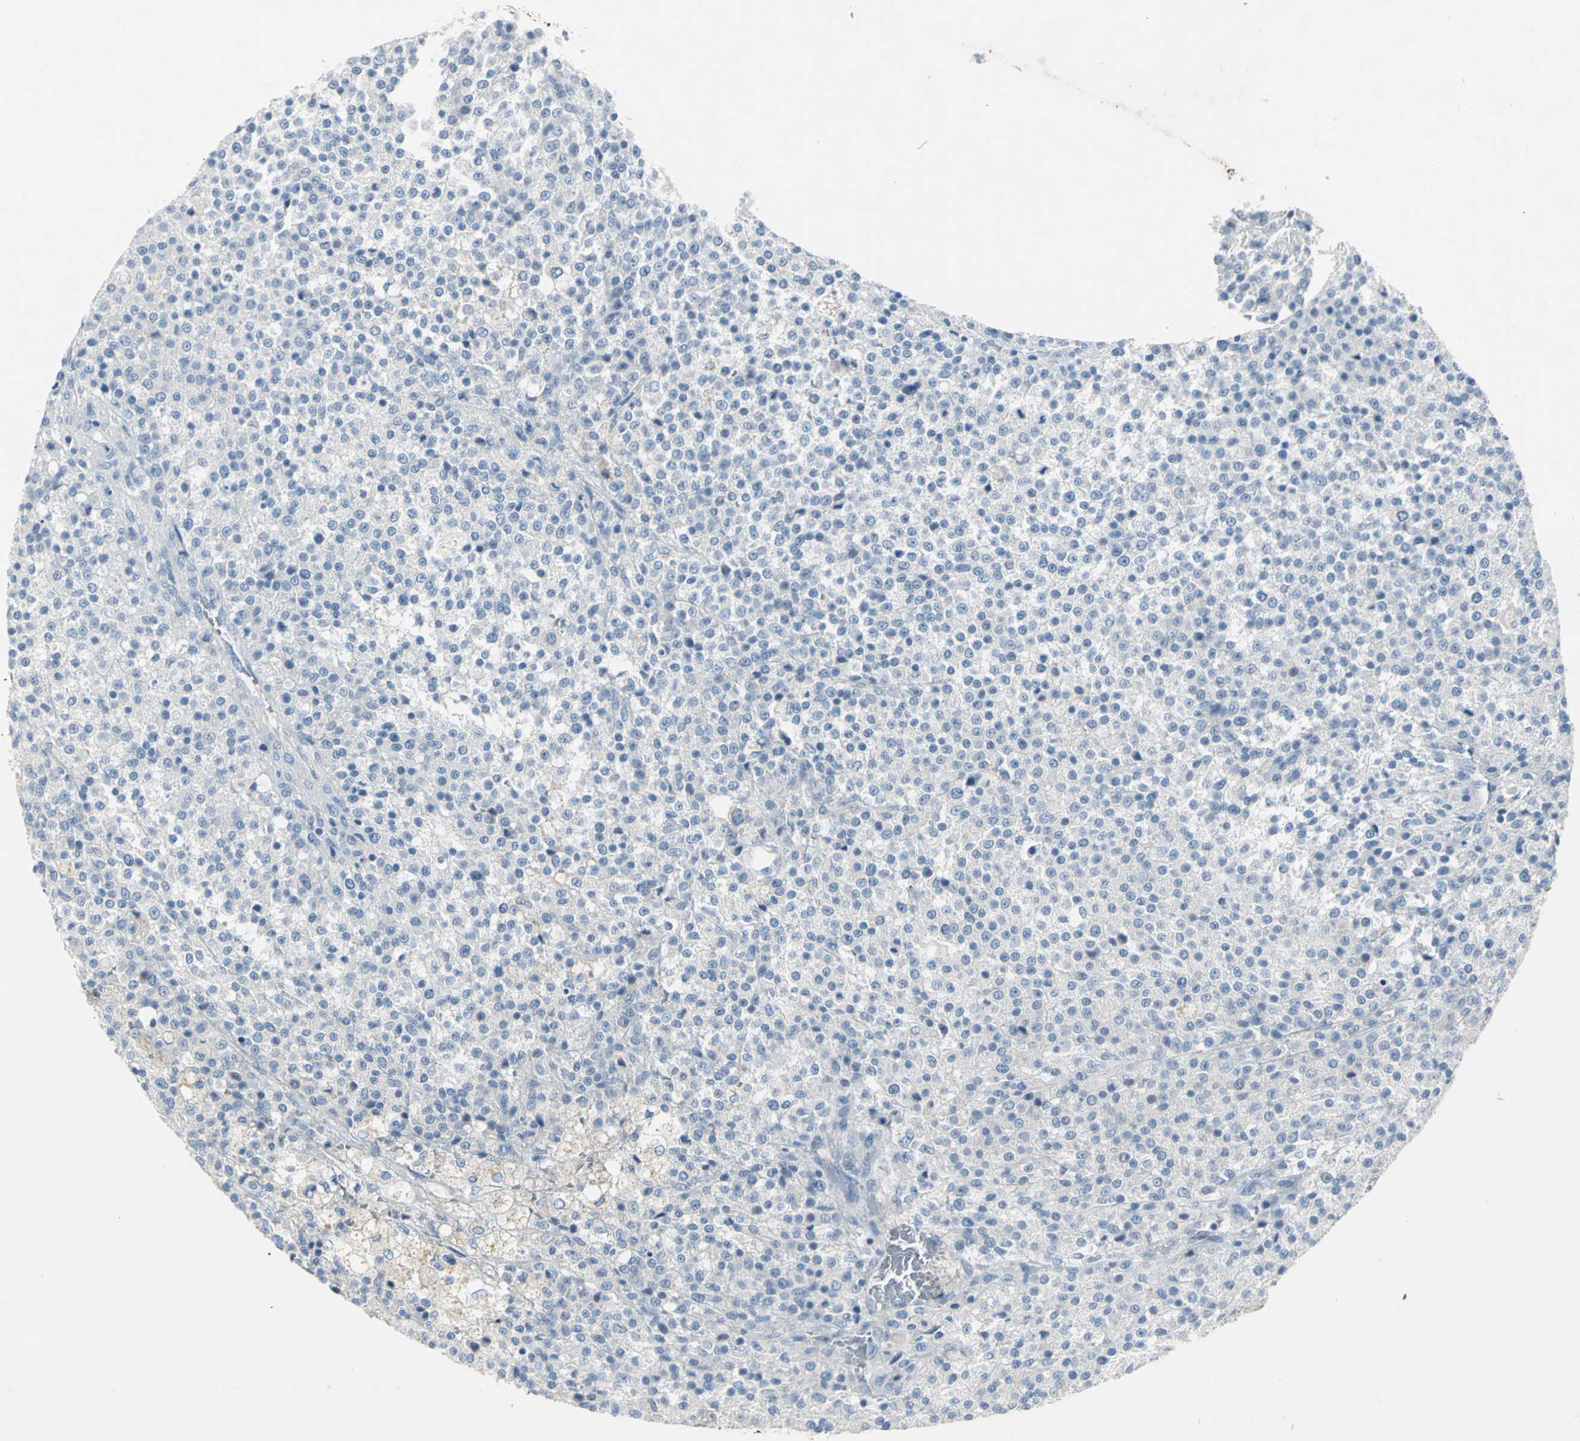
{"staining": {"intensity": "negative", "quantity": "none", "location": "none"}, "tissue": "testis cancer", "cell_type": "Tumor cells", "image_type": "cancer", "snomed": [{"axis": "morphology", "description": "Seminoma, NOS"}, {"axis": "topography", "description": "Testis"}], "caption": "A histopathology image of human testis cancer is negative for staining in tumor cells. (Stains: DAB (3,3'-diaminobenzidine) IHC with hematoxylin counter stain, Microscopy: brightfield microscopy at high magnification).", "gene": "PTGDS", "patient": {"sex": "male", "age": 59}}